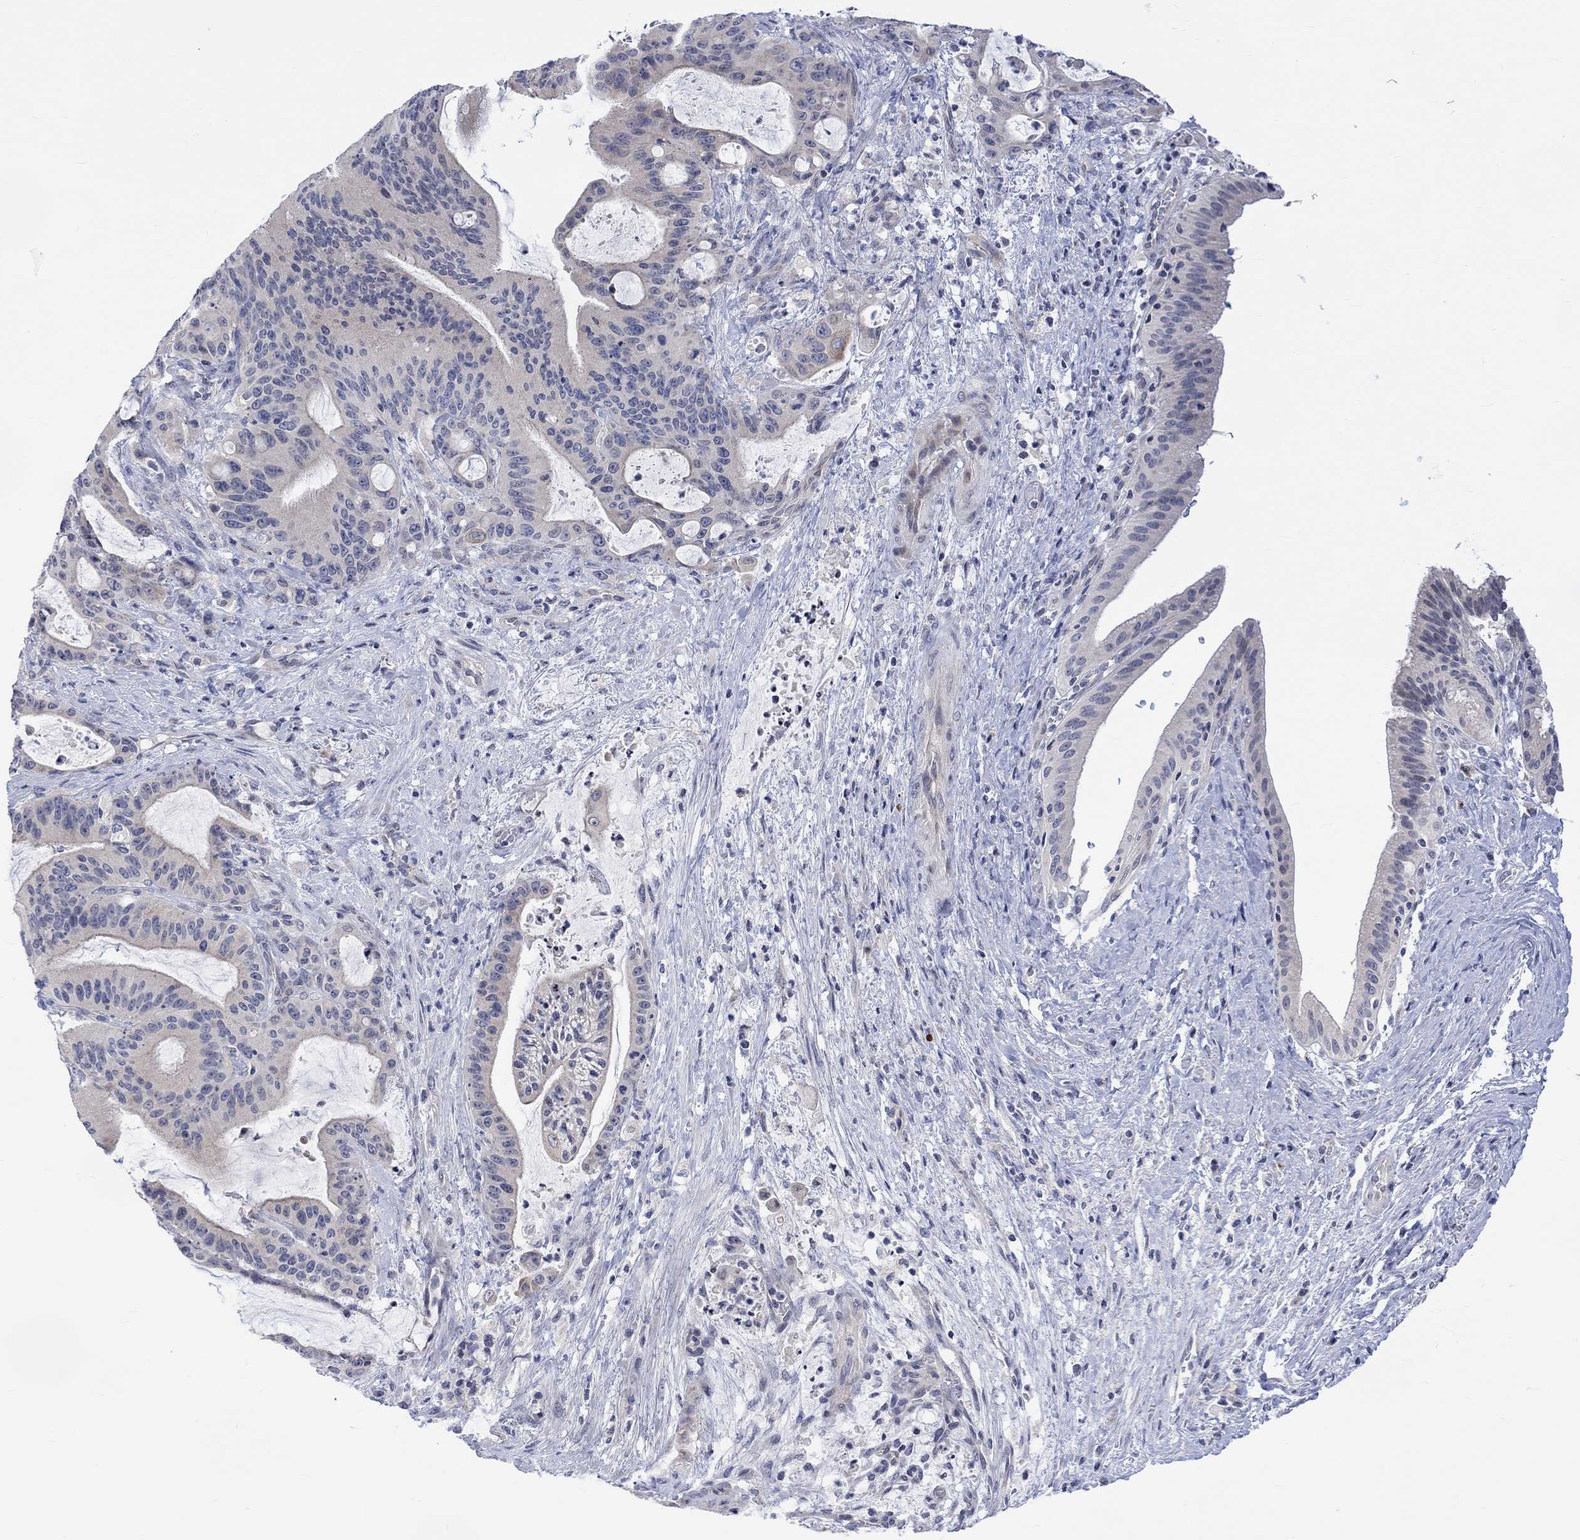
{"staining": {"intensity": "negative", "quantity": "none", "location": "none"}, "tissue": "liver cancer", "cell_type": "Tumor cells", "image_type": "cancer", "snomed": [{"axis": "morphology", "description": "Cholangiocarcinoma"}, {"axis": "topography", "description": "Liver"}], "caption": "DAB (3,3'-diaminobenzidine) immunohistochemical staining of human cholangiocarcinoma (liver) exhibits no significant positivity in tumor cells.", "gene": "DCX", "patient": {"sex": "female", "age": 73}}